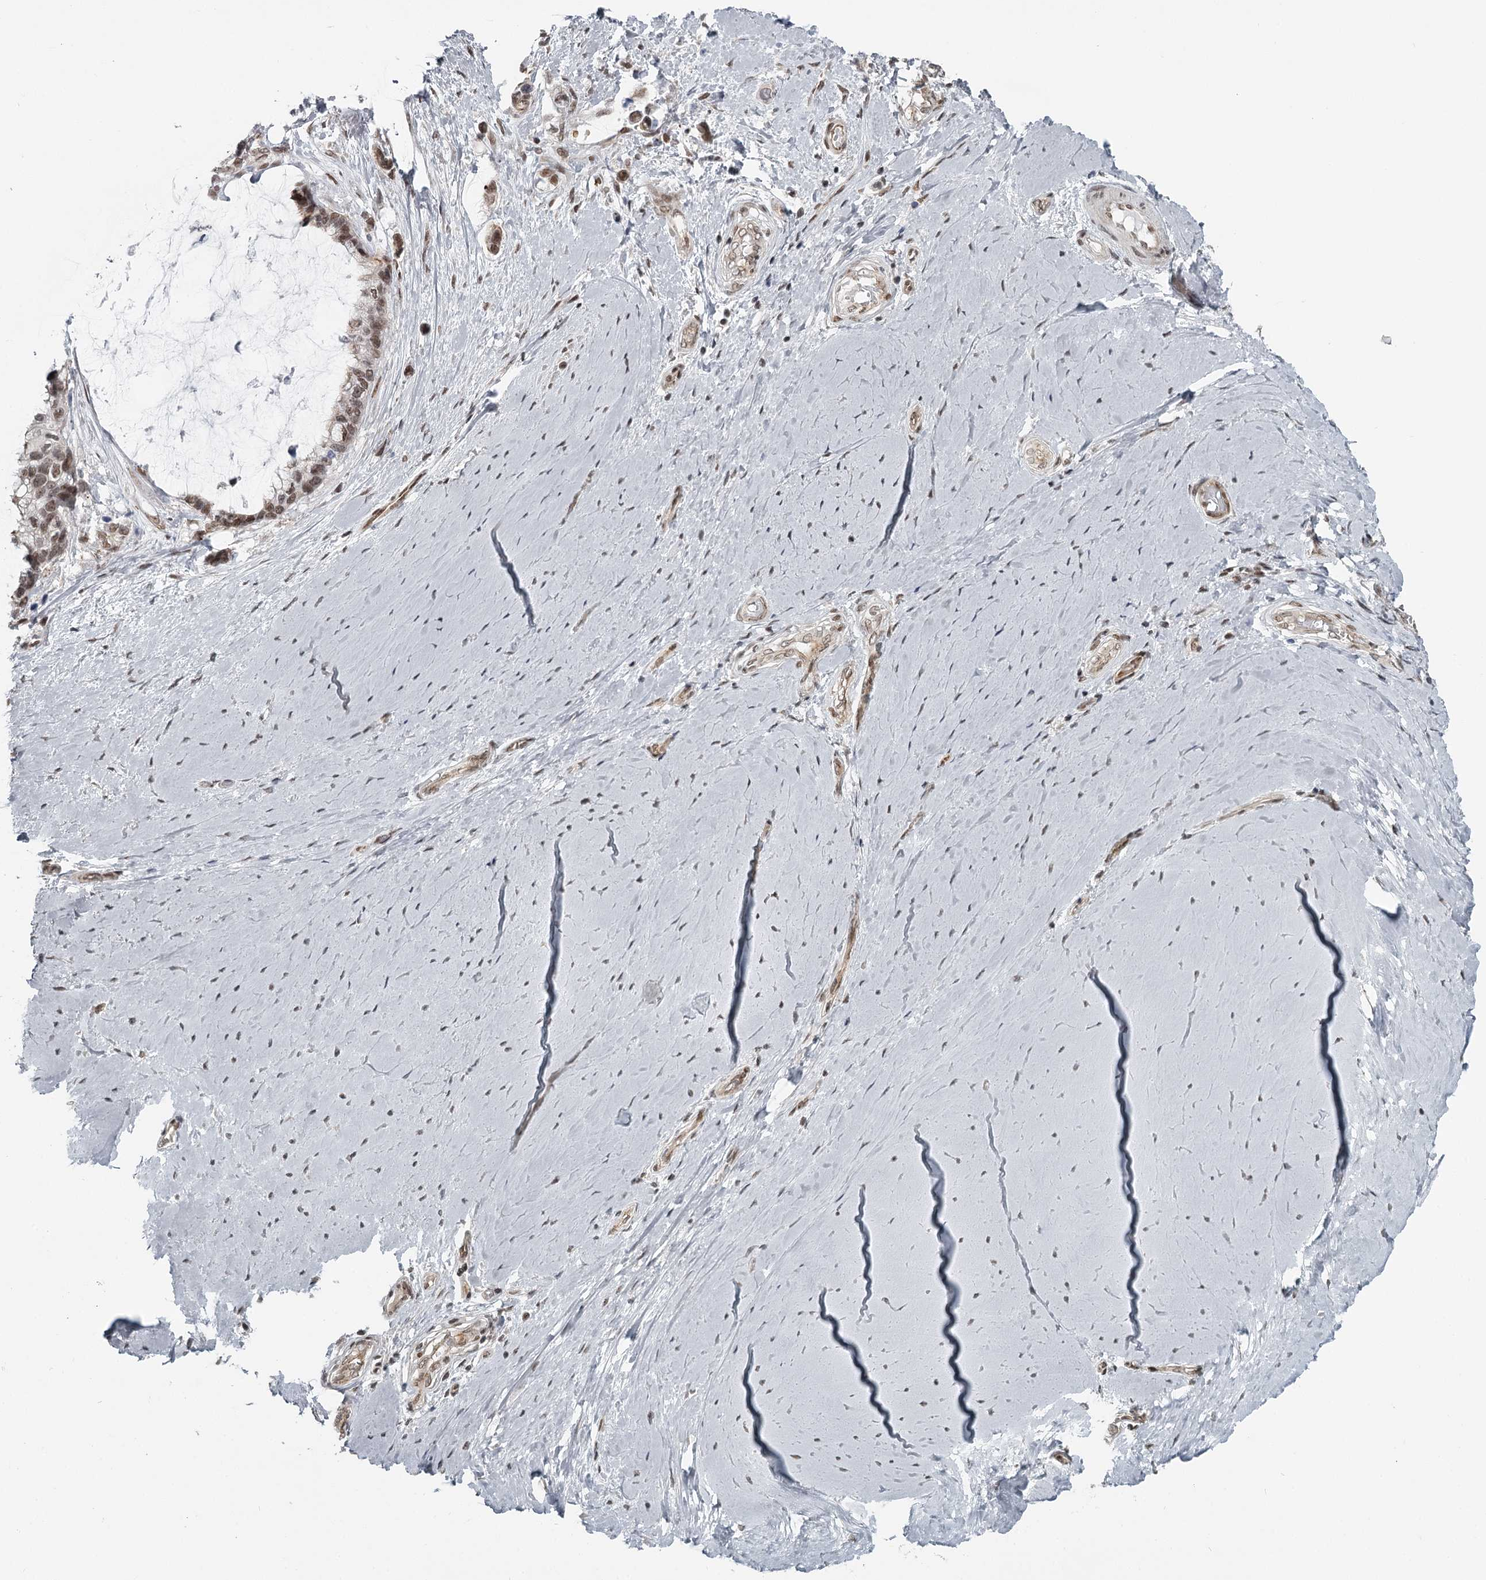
{"staining": {"intensity": "moderate", "quantity": ">75%", "location": "nuclear"}, "tissue": "ovarian cancer", "cell_type": "Tumor cells", "image_type": "cancer", "snomed": [{"axis": "morphology", "description": "Cystadenocarcinoma, mucinous, NOS"}, {"axis": "topography", "description": "Ovary"}], "caption": "Protein staining by immunohistochemistry reveals moderate nuclear positivity in about >75% of tumor cells in ovarian mucinous cystadenocarcinoma.", "gene": "FAM13C", "patient": {"sex": "female", "age": 39}}